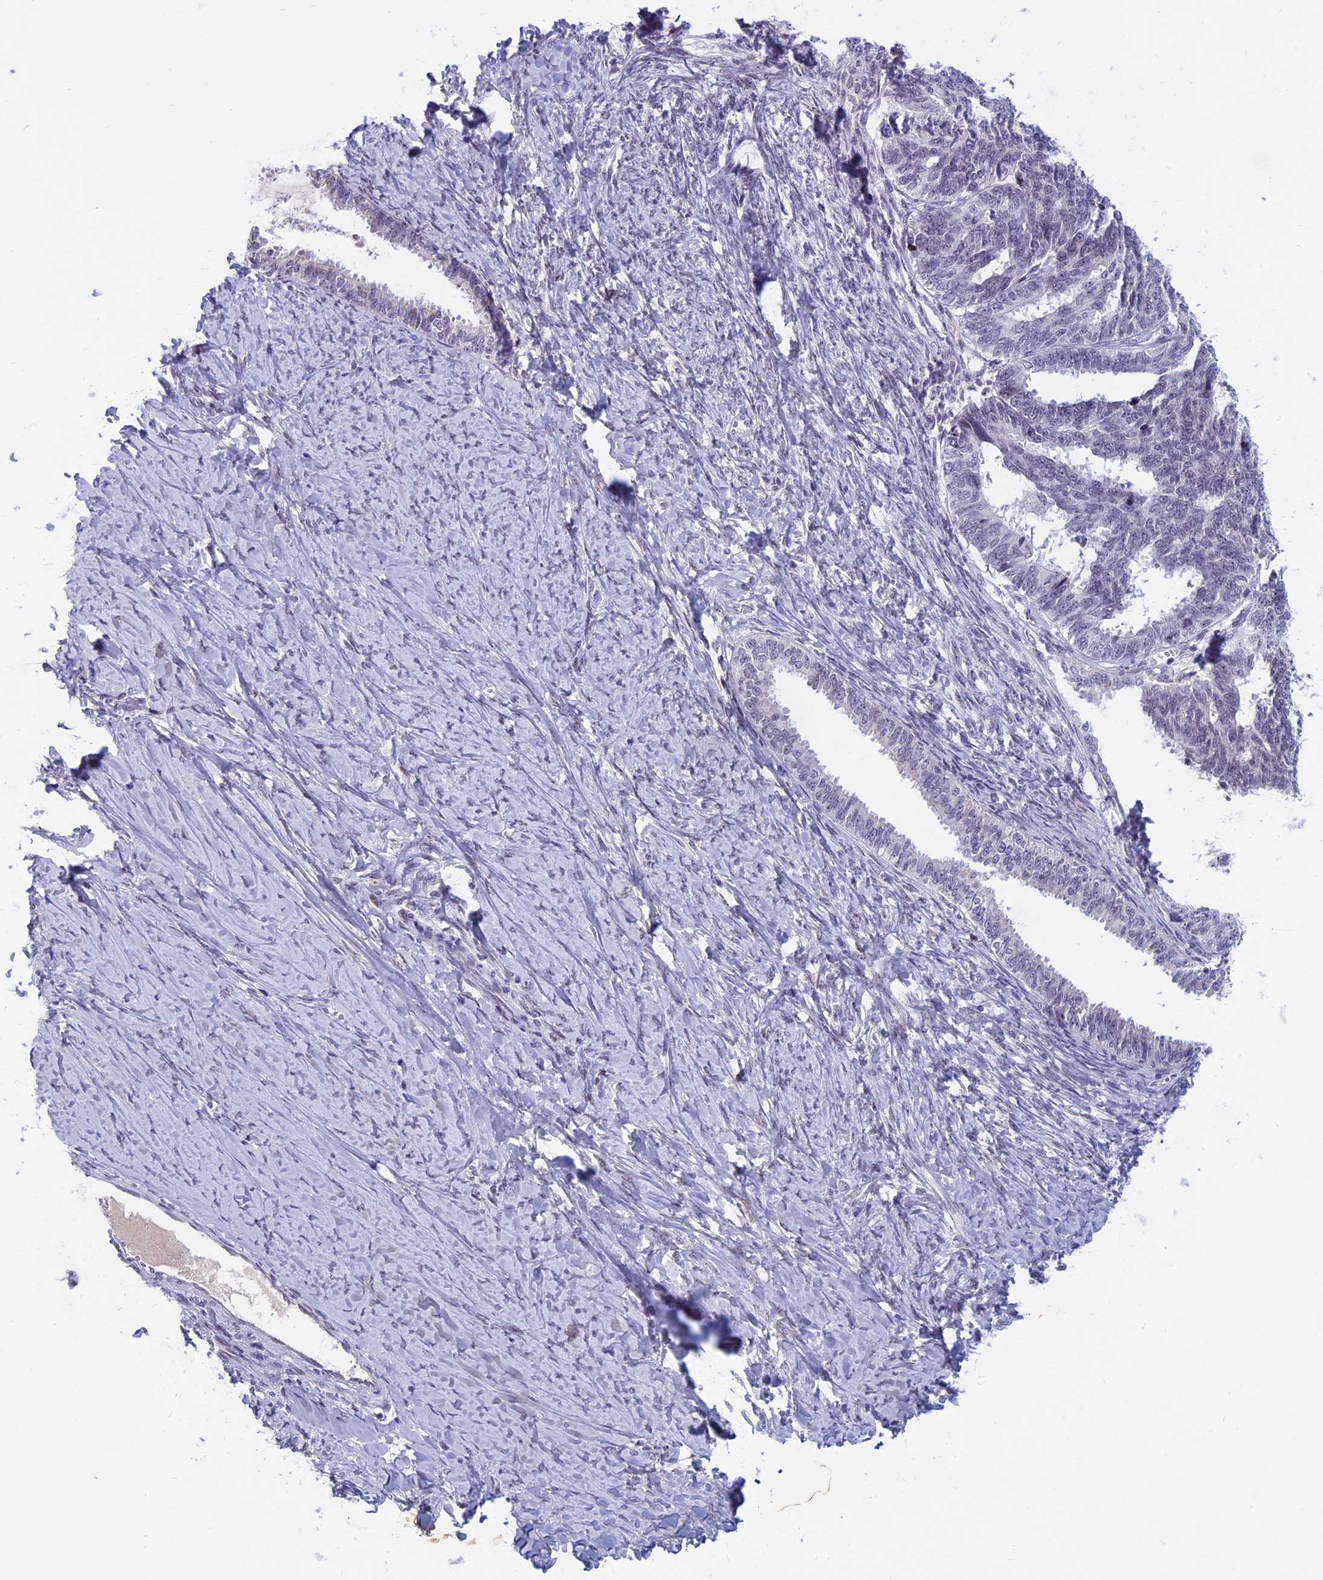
{"staining": {"intensity": "negative", "quantity": "none", "location": "none"}, "tissue": "ovarian cancer", "cell_type": "Tumor cells", "image_type": "cancer", "snomed": [{"axis": "morphology", "description": "Cystadenocarcinoma, serous, NOS"}, {"axis": "topography", "description": "Ovary"}], "caption": "Serous cystadenocarcinoma (ovarian) was stained to show a protein in brown. There is no significant staining in tumor cells. (IHC, brightfield microscopy, high magnification).", "gene": "CDC7", "patient": {"sex": "female", "age": 79}}